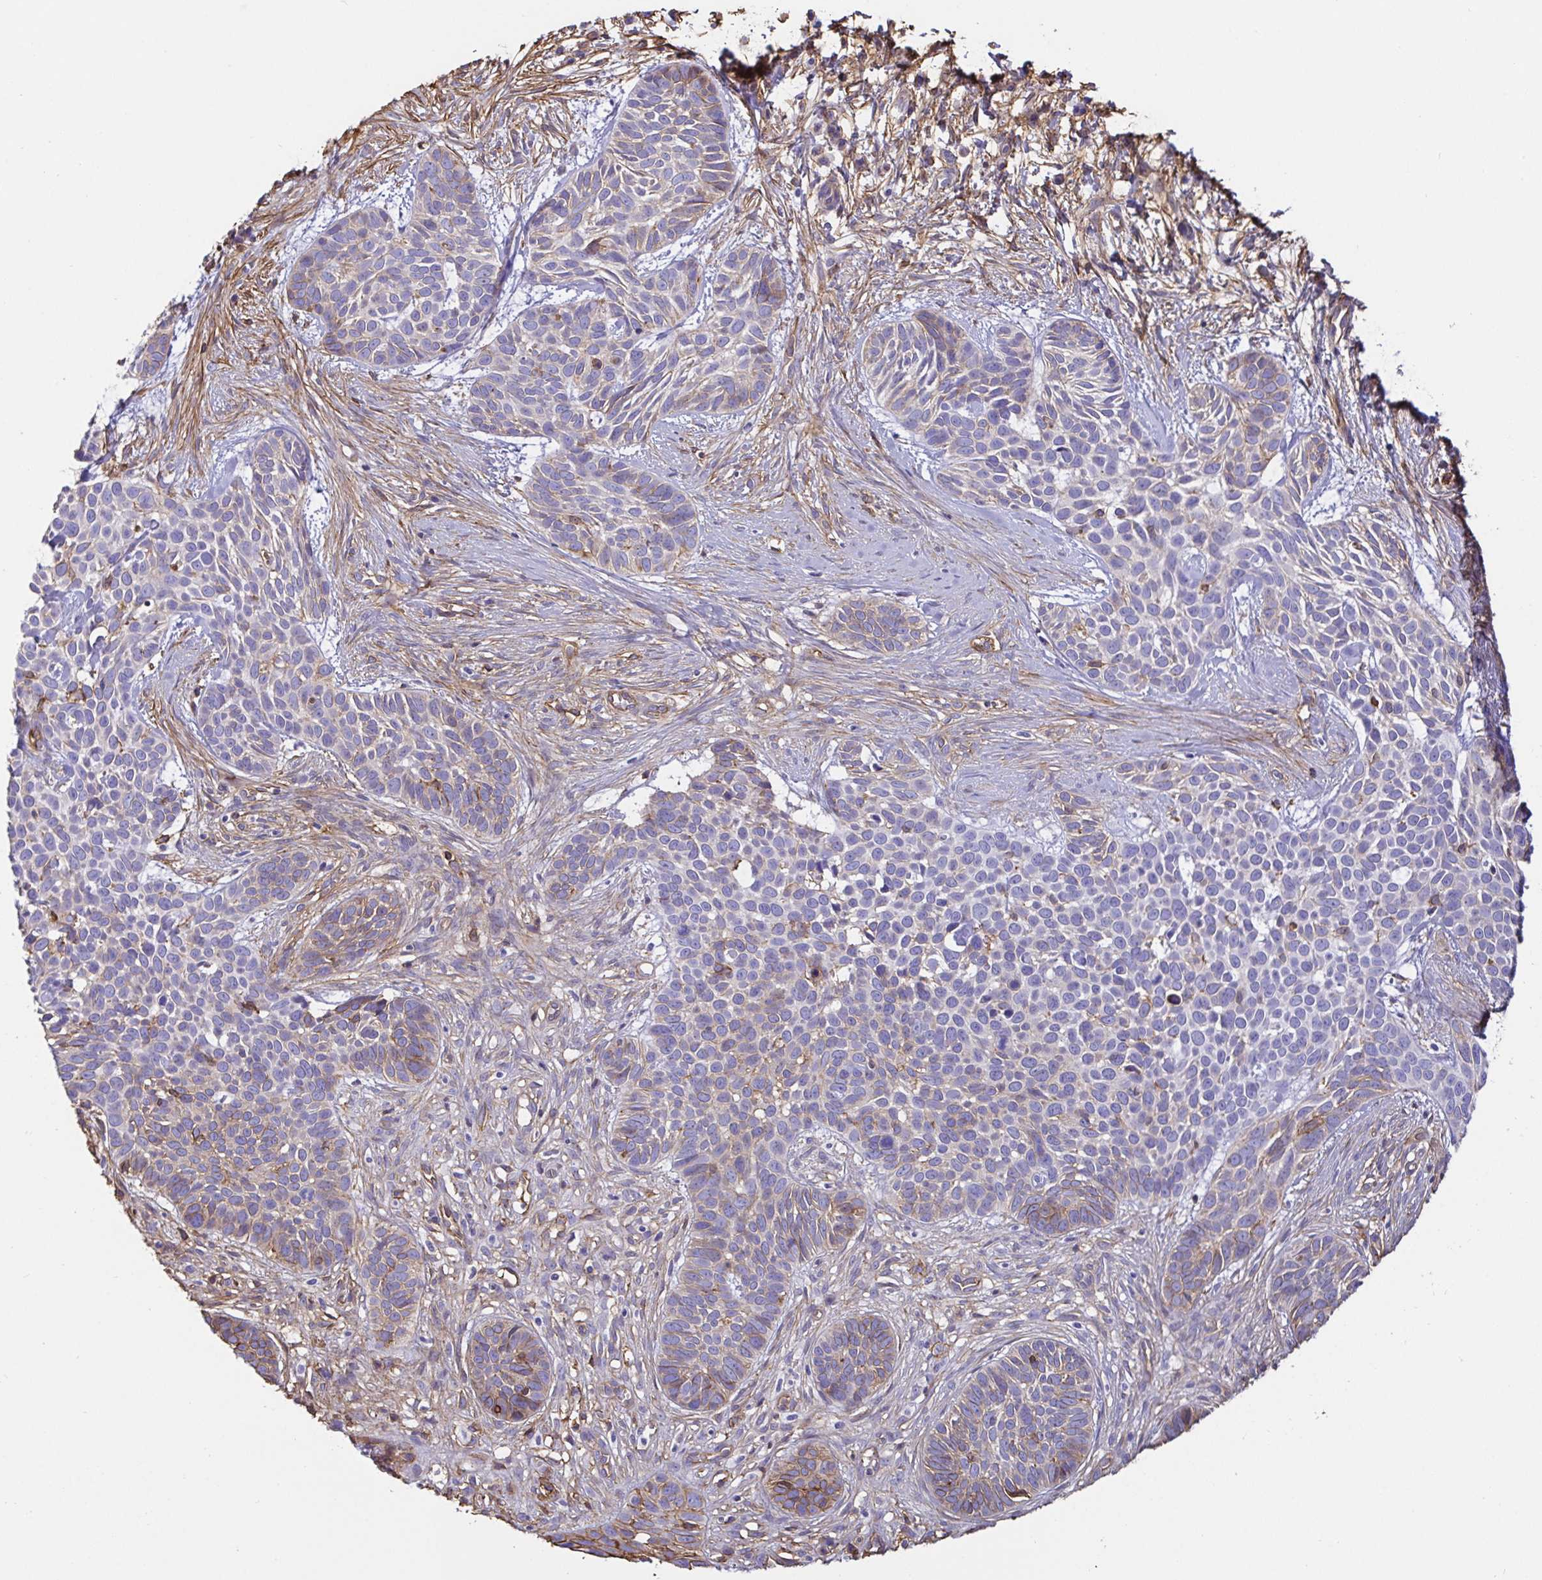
{"staining": {"intensity": "weak", "quantity": "<25%", "location": "cytoplasmic/membranous"}, "tissue": "skin cancer", "cell_type": "Tumor cells", "image_type": "cancer", "snomed": [{"axis": "morphology", "description": "Basal cell carcinoma"}, {"axis": "topography", "description": "Skin"}], "caption": "Skin basal cell carcinoma stained for a protein using IHC reveals no expression tumor cells.", "gene": "ANXA2", "patient": {"sex": "male", "age": 69}}